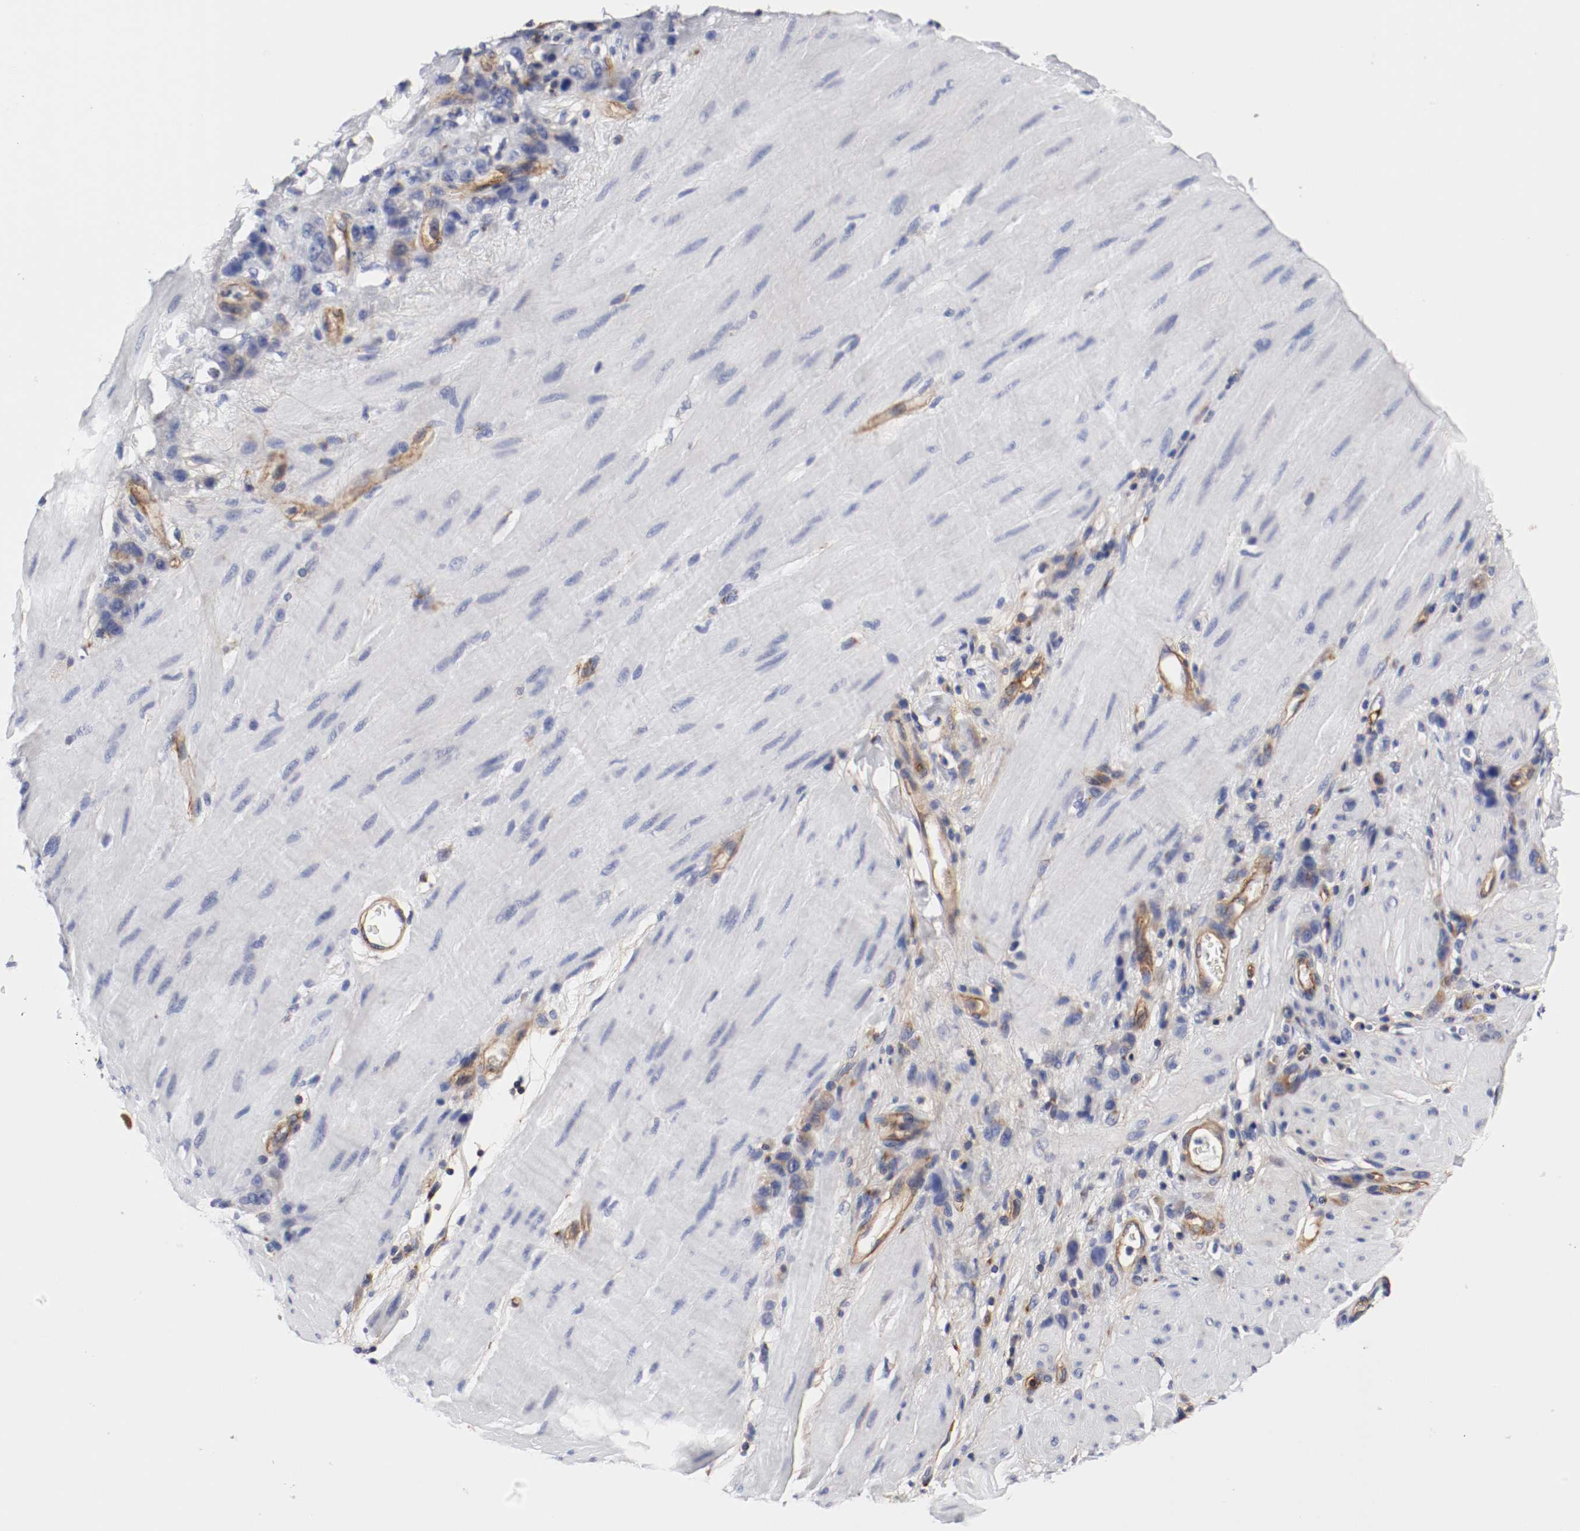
{"staining": {"intensity": "weak", "quantity": "<25%", "location": "cytoplasmic/membranous"}, "tissue": "stomach cancer", "cell_type": "Tumor cells", "image_type": "cancer", "snomed": [{"axis": "morphology", "description": "Adenocarcinoma, NOS"}, {"axis": "topography", "description": "Stomach"}], "caption": "There is no significant staining in tumor cells of stomach adenocarcinoma.", "gene": "IFITM1", "patient": {"sex": "male", "age": 82}}